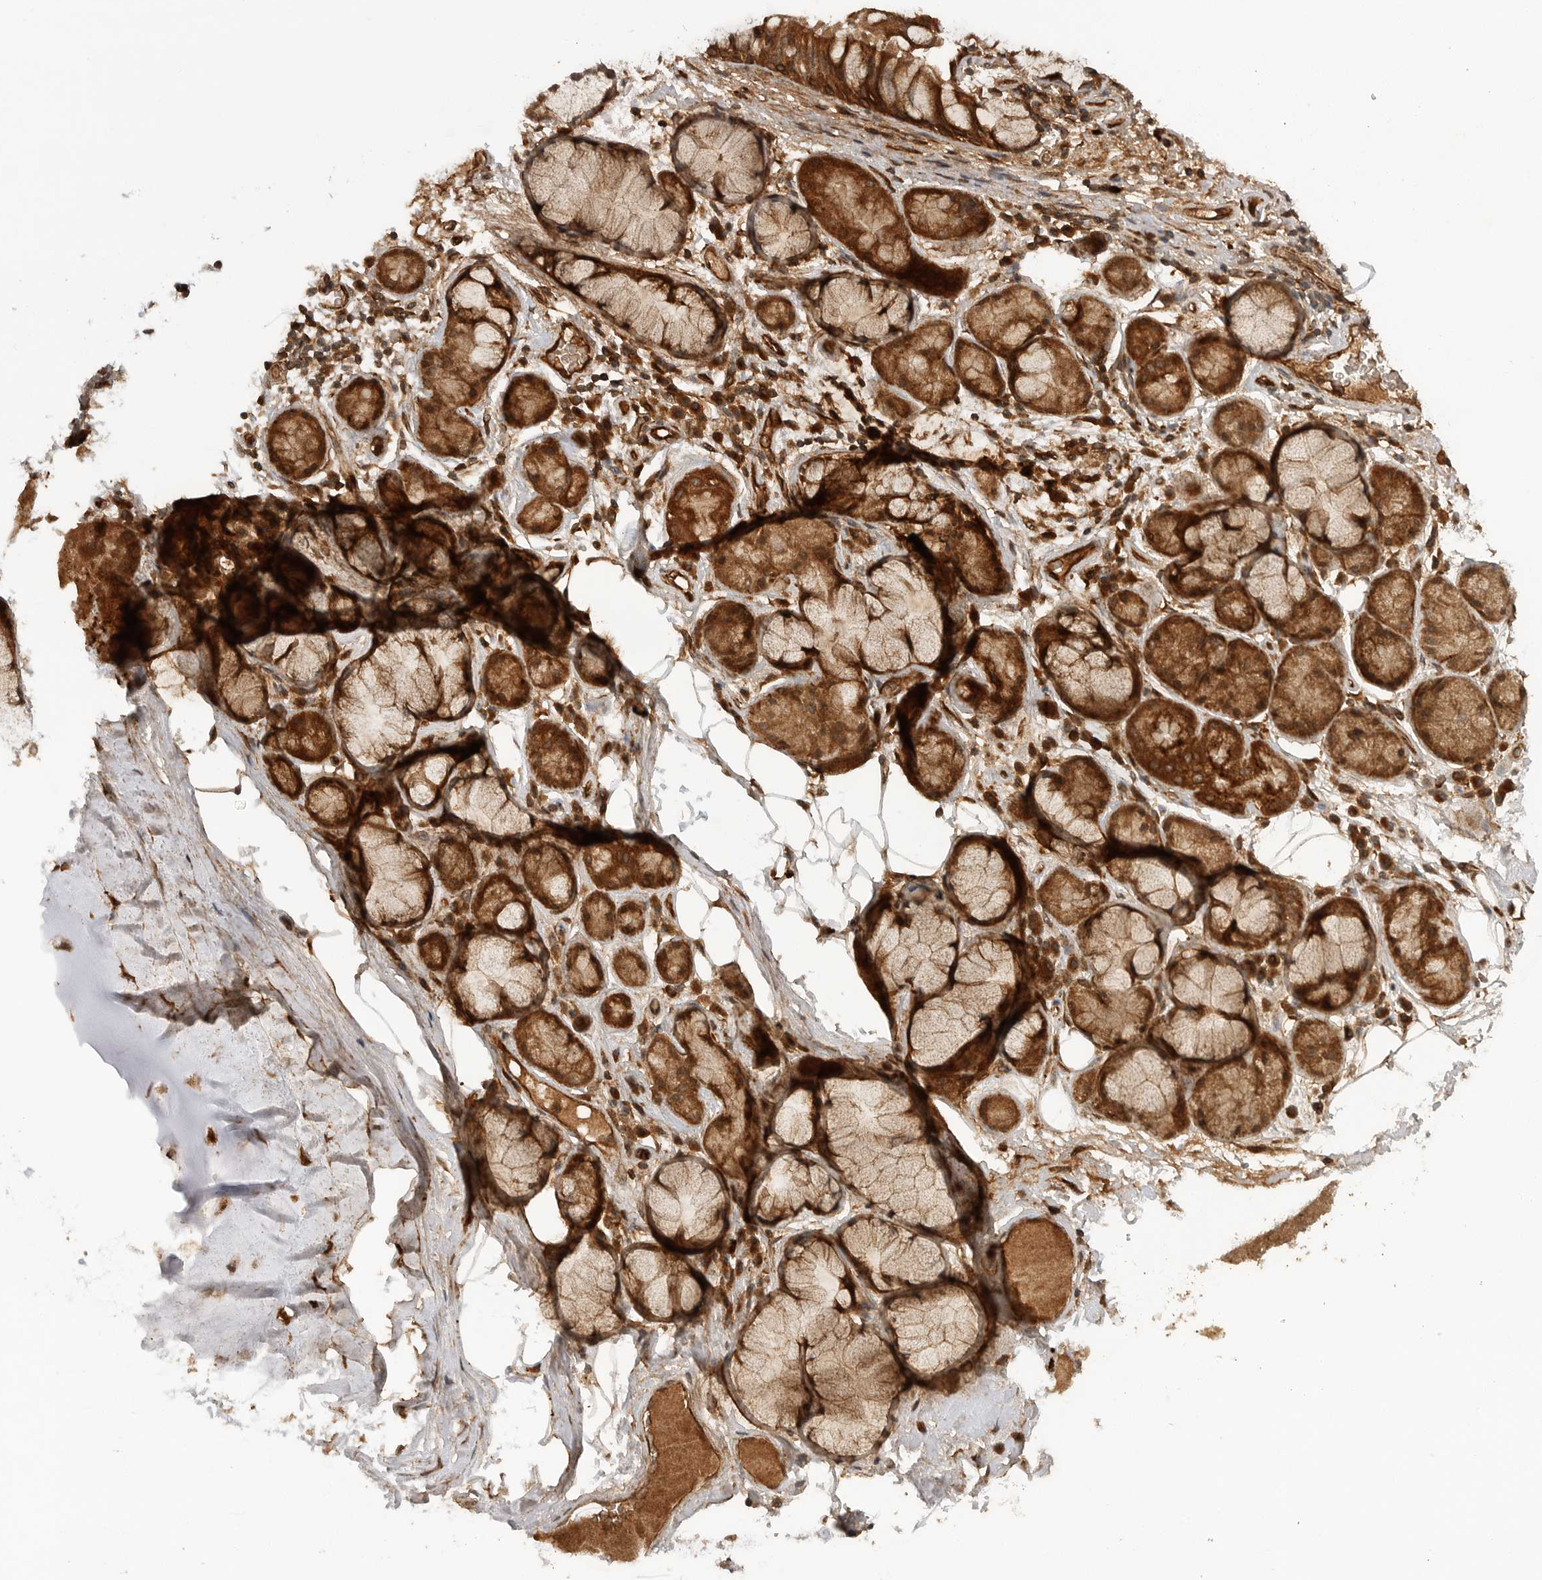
{"staining": {"intensity": "moderate", "quantity": ">75%", "location": "cytoplasmic/membranous"}, "tissue": "adipose tissue", "cell_type": "Adipocytes", "image_type": "normal", "snomed": [{"axis": "morphology", "description": "Normal tissue, NOS"}, {"axis": "topography", "description": "Bronchus"}], "caption": "Protein staining by immunohistochemistry reveals moderate cytoplasmic/membranous expression in about >75% of adipocytes in unremarkable adipose tissue. The staining was performed using DAB, with brown indicating positive protein expression. Nuclei are stained blue with hematoxylin.", "gene": "PRDX4", "patient": {"sex": "male", "age": 66}}